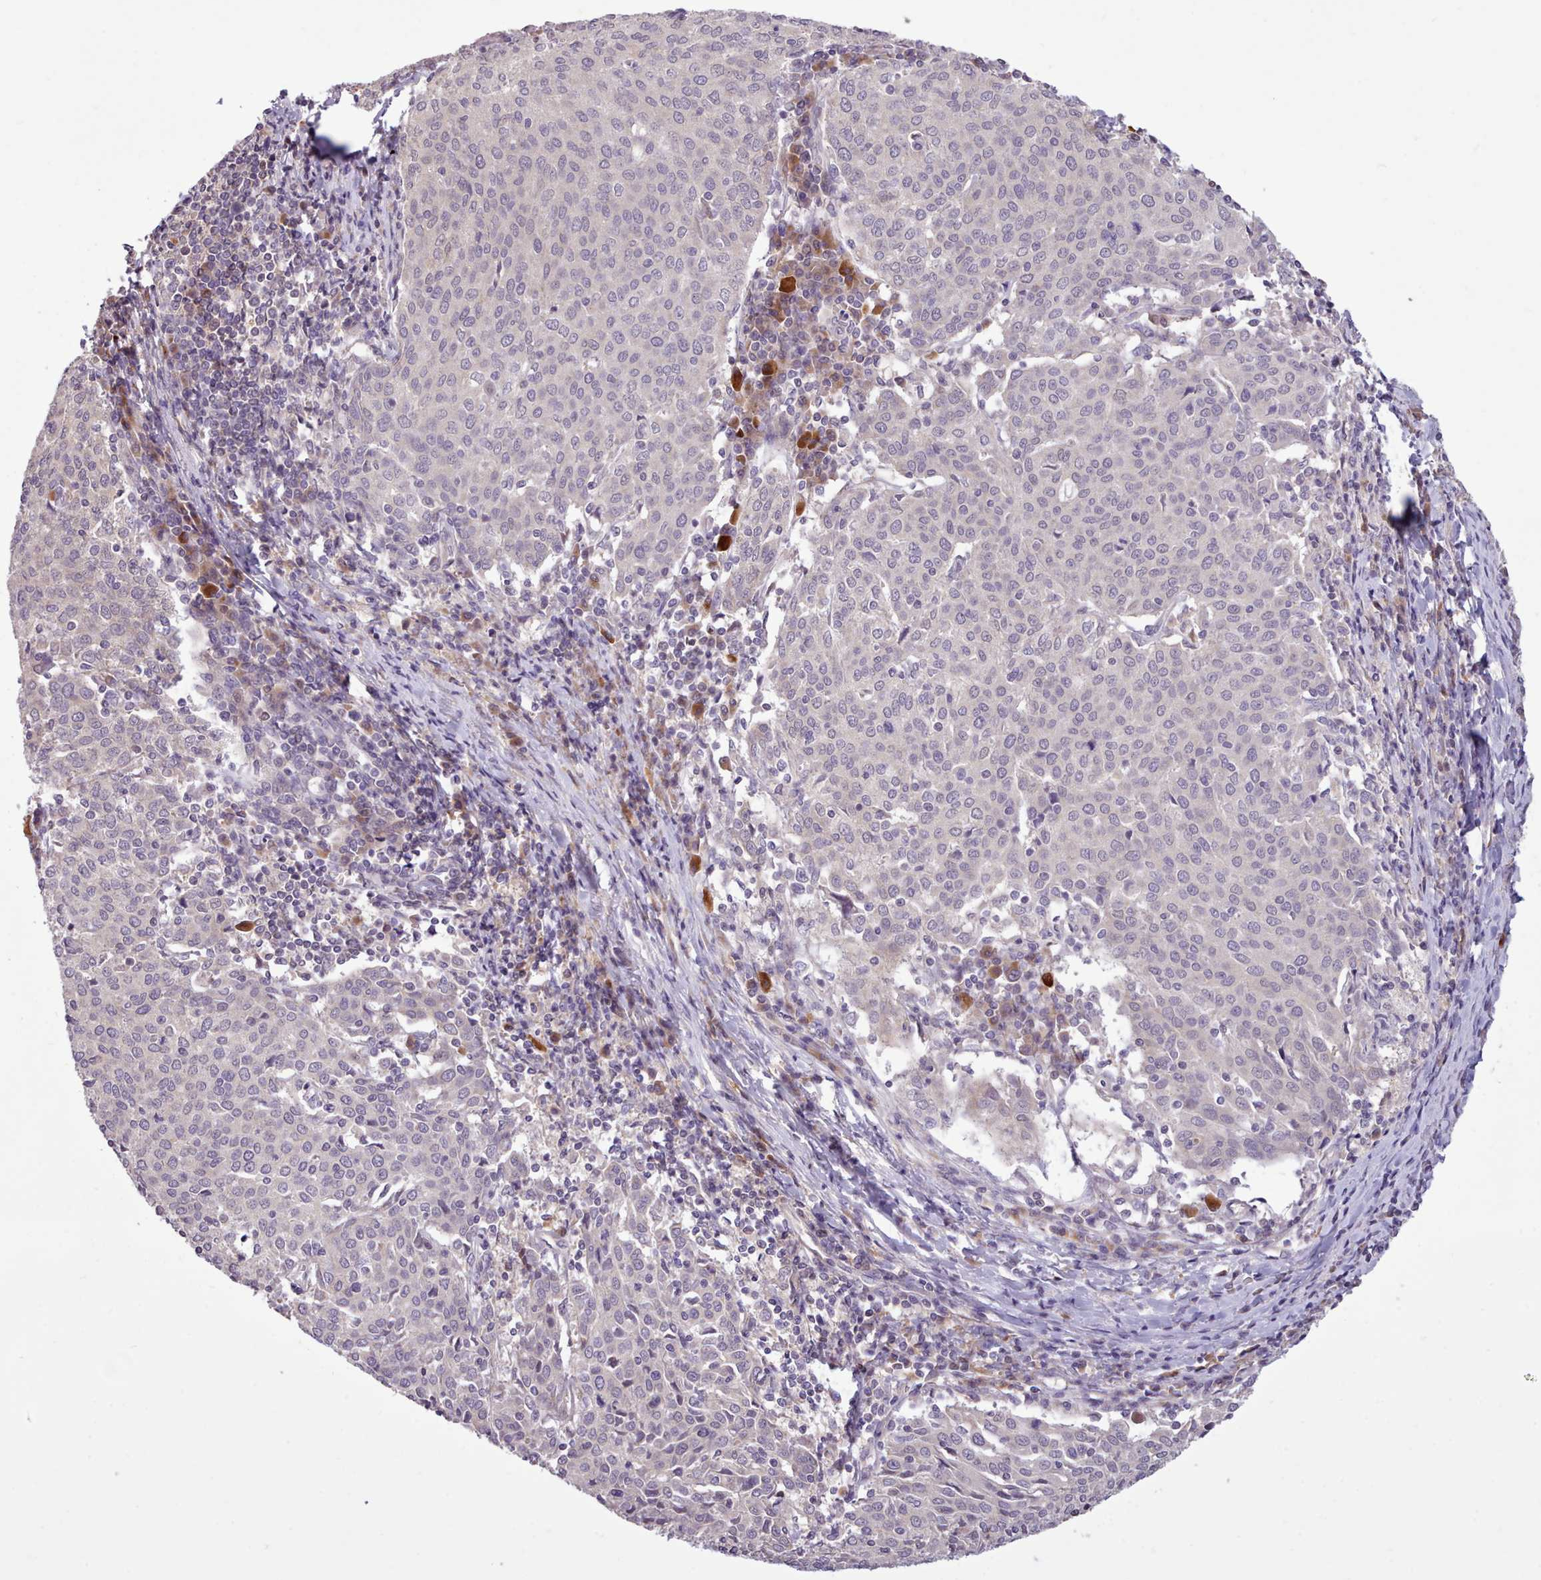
{"staining": {"intensity": "negative", "quantity": "none", "location": "none"}, "tissue": "cervical cancer", "cell_type": "Tumor cells", "image_type": "cancer", "snomed": [{"axis": "morphology", "description": "Squamous cell carcinoma, NOS"}, {"axis": "topography", "description": "Cervix"}], "caption": "The IHC image has no significant positivity in tumor cells of cervical cancer (squamous cell carcinoma) tissue.", "gene": "NMRK1", "patient": {"sex": "female", "age": 46}}